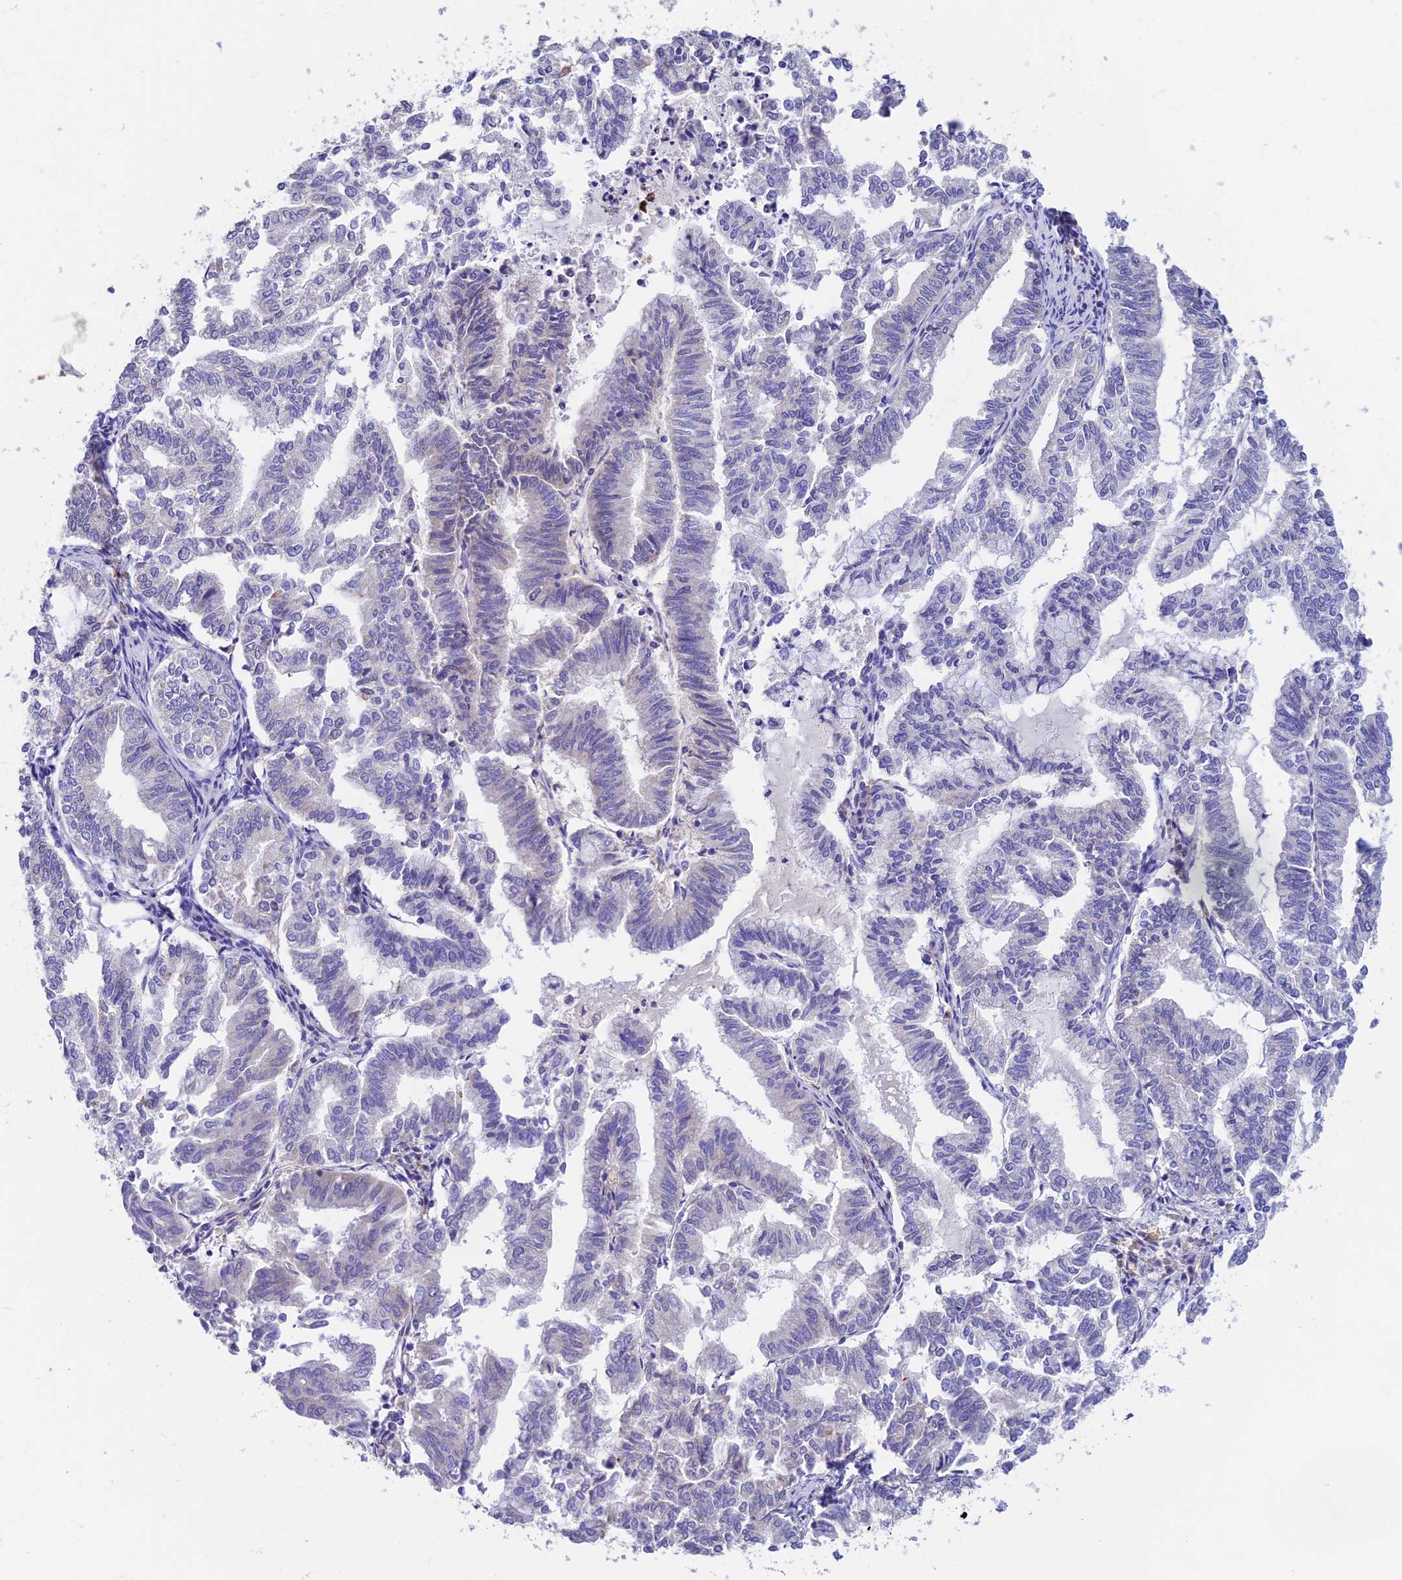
{"staining": {"intensity": "negative", "quantity": "none", "location": "none"}, "tissue": "endometrial cancer", "cell_type": "Tumor cells", "image_type": "cancer", "snomed": [{"axis": "morphology", "description": "Adenocarcinoma, NOS"}, {"axis": "topography", "description": "Endometrium"}], "caption": "Micrograph shows no significant protein positivity in tumor cells of endometrial adenocarcinoma.", "gene": "EMC3", "patient": {"sex": "female", "age": 79}}